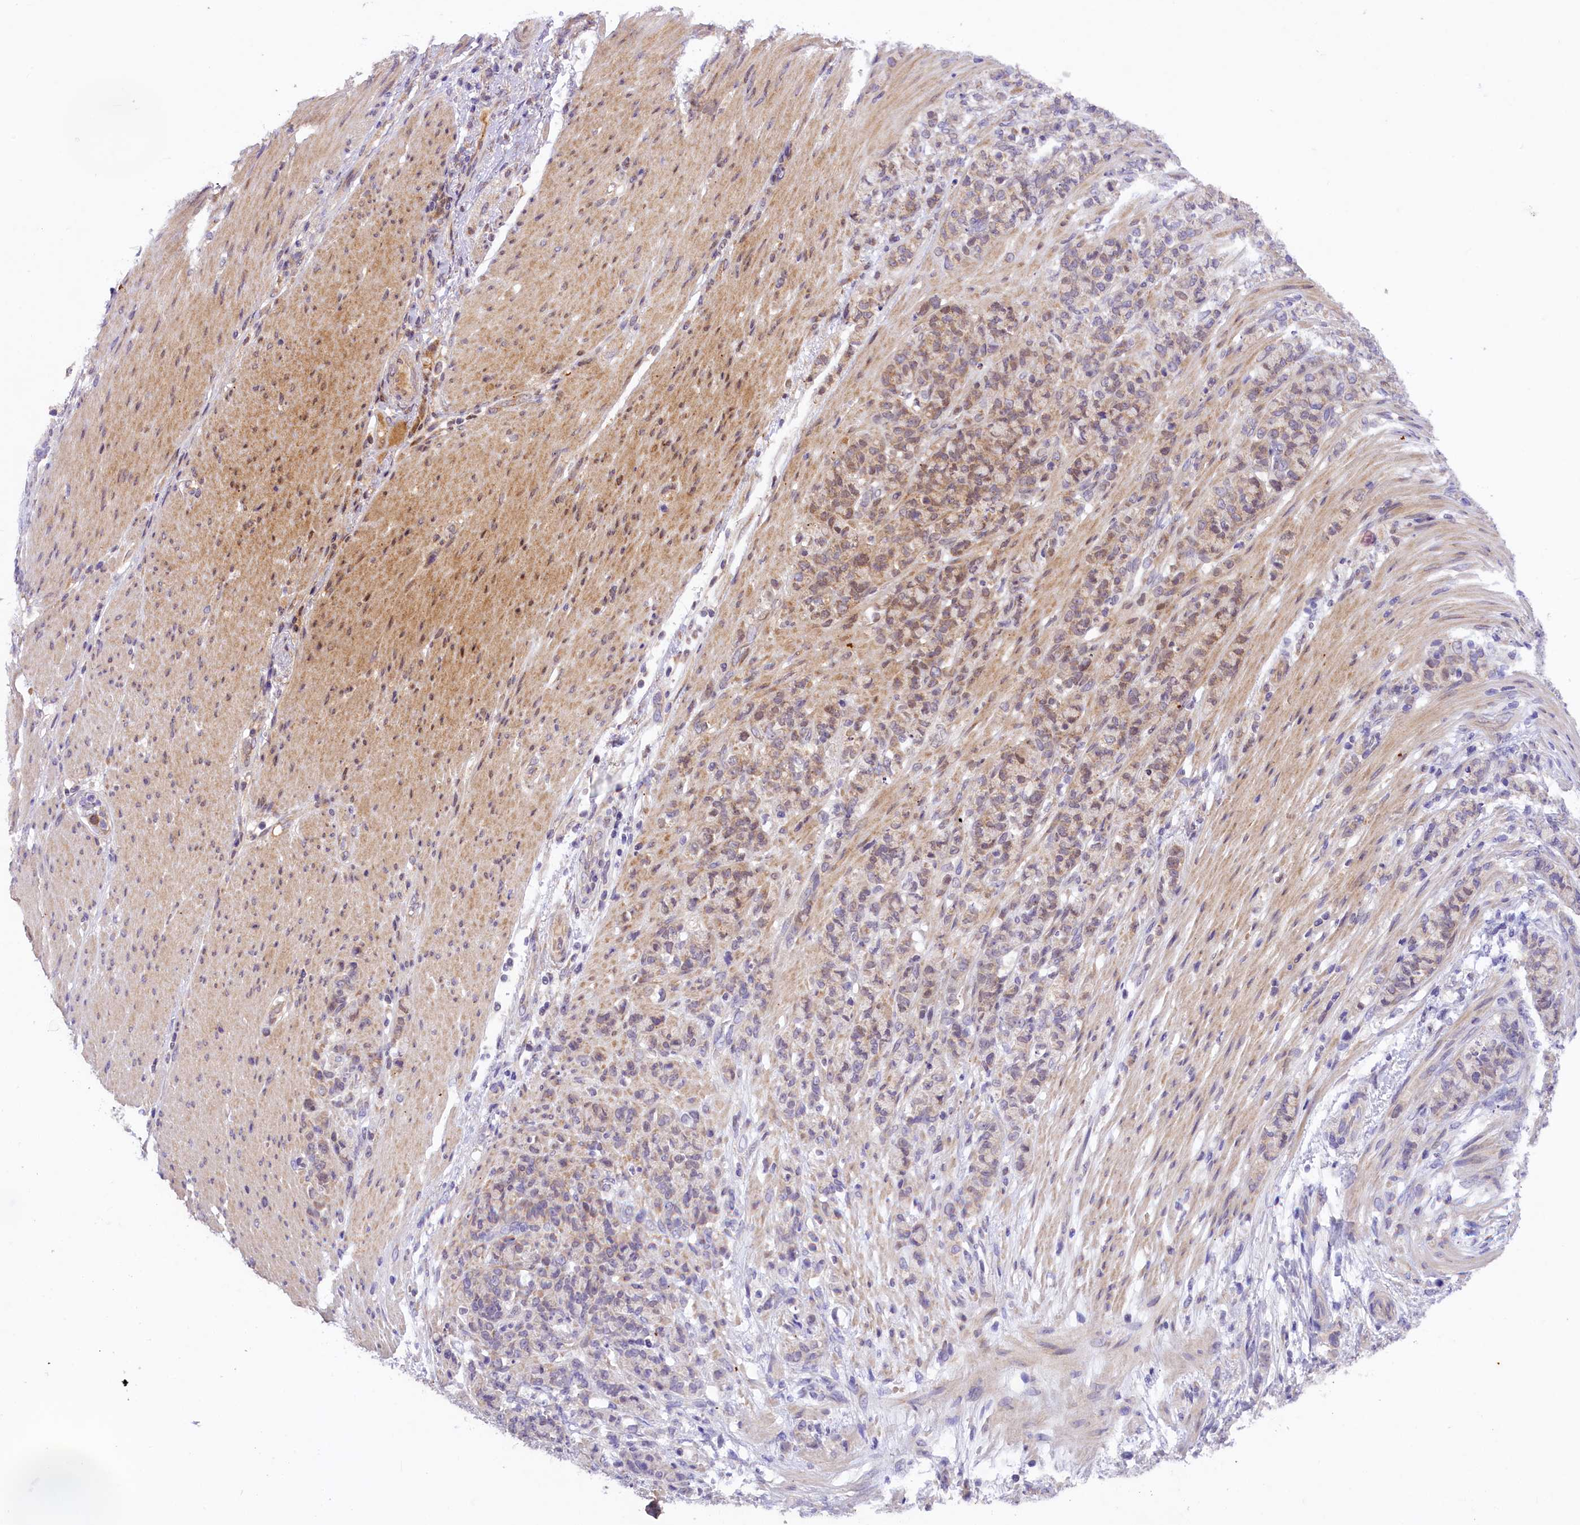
{"staining": {"intensity": "weak", "quantity": "25%-75%", "location": "cytoplasmic/membranous,nuclear"}, "tissue": "stomach cancer", "cell_type": "Tumor cells", "image_type": "cancer", "snomed": [{"axis": "morphology", "description": "Adenocarcinoma, NOS"}, {"axis": "topography", "description": "Stomach"}], "caption": "Immunohistochemical staining of human stomach cancer reveals low levels of weak cytoplasmic/membranous and nuclear protein expression in approximately 25%-75% of tumor cells.", "gene": "UBXN6", "patient": {"sex": "female", "age": 79}}